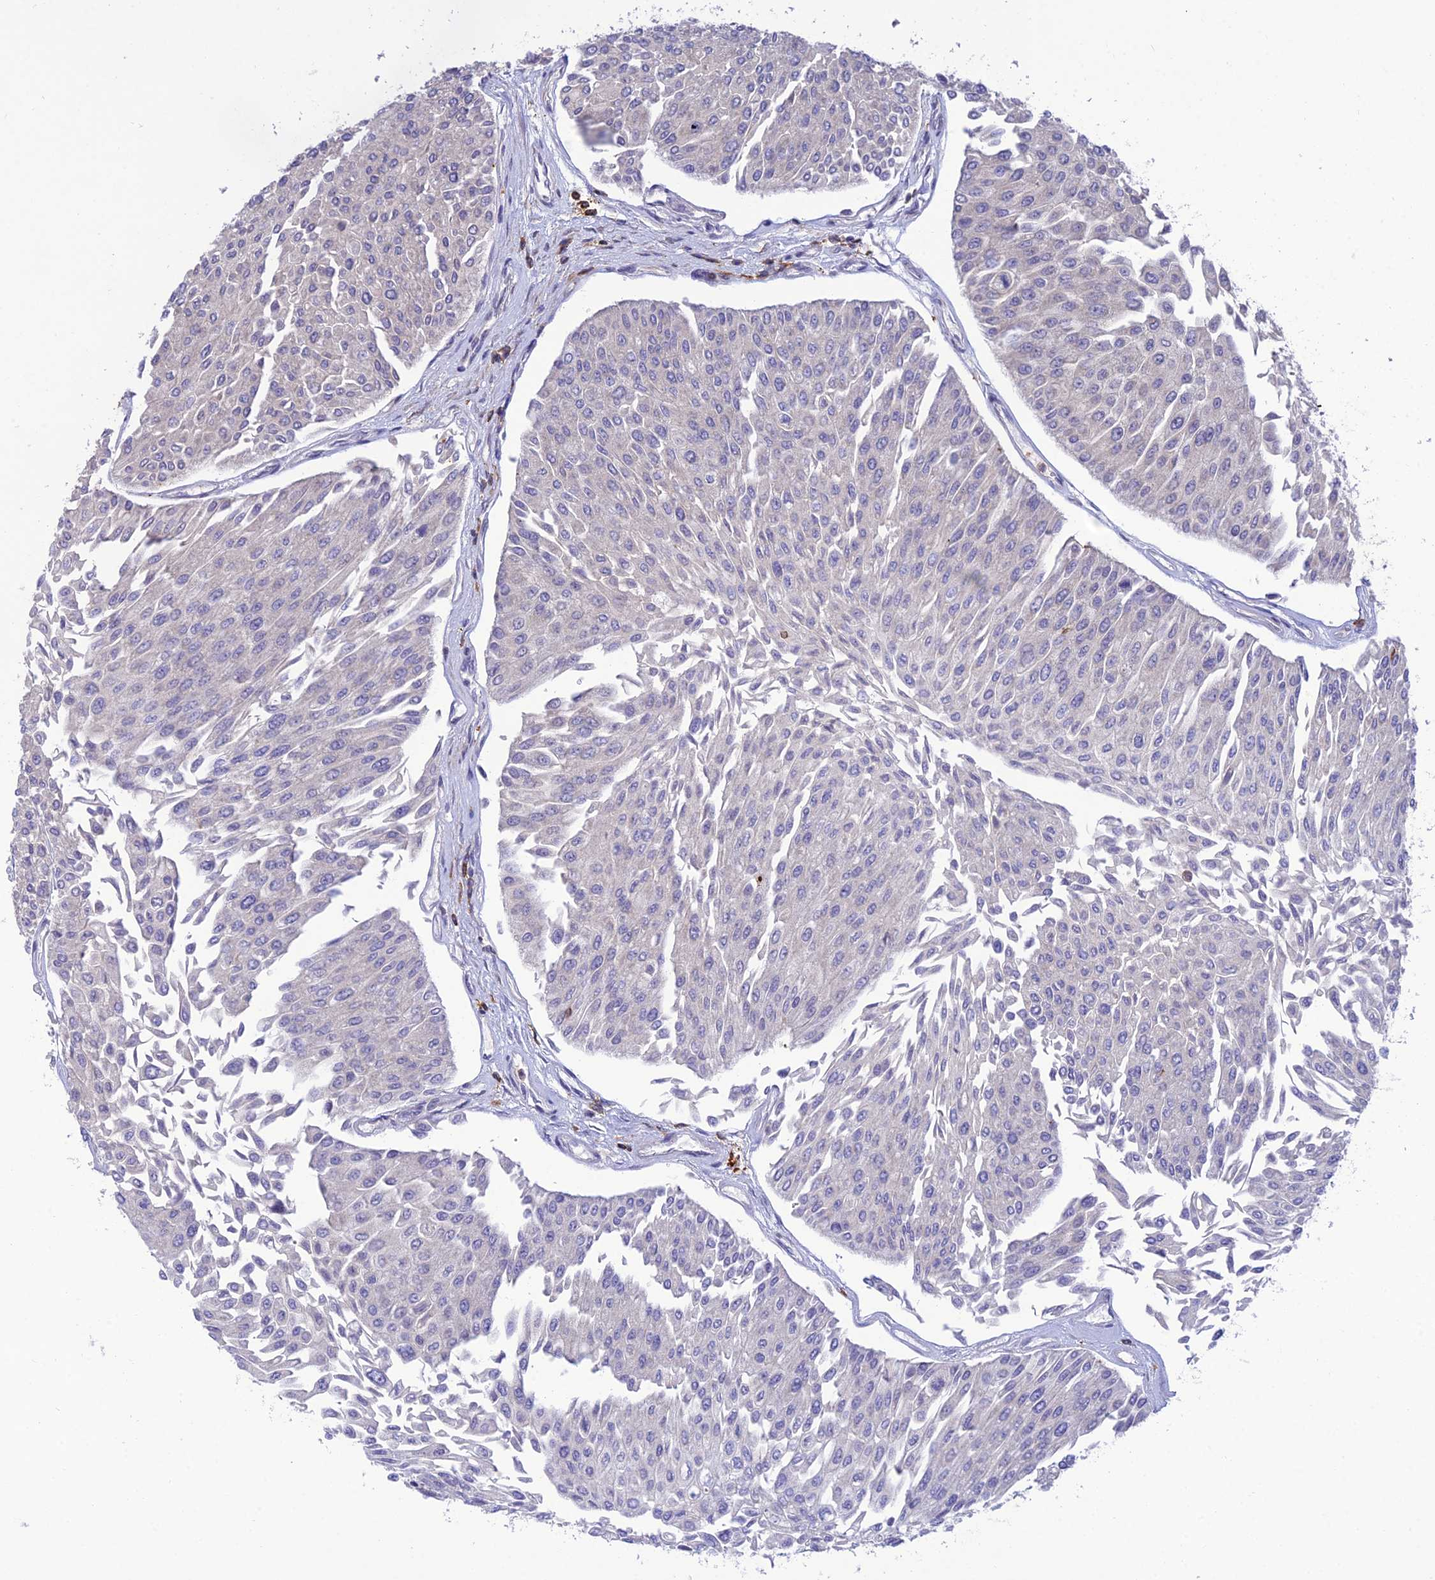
{"staining": {"intensity": "negative", "quantity": "none", "location": "none"}, "tissue": "urothelial cancer", "cell_type": "Tumor cells", "image_type": "cancer", "snomed": [{"axis": "morphology", "description": "Urothelial carcinoma, Low grade"}, {"axis": "topography", "description": "Urinary bladder"}], "caption": "DAB immunohistochemical staining of human urothelial cancer reveals no significant expression in tumor cells.", "gene": "FAM76A", "patient": {"sex": "male", "age": 67}}